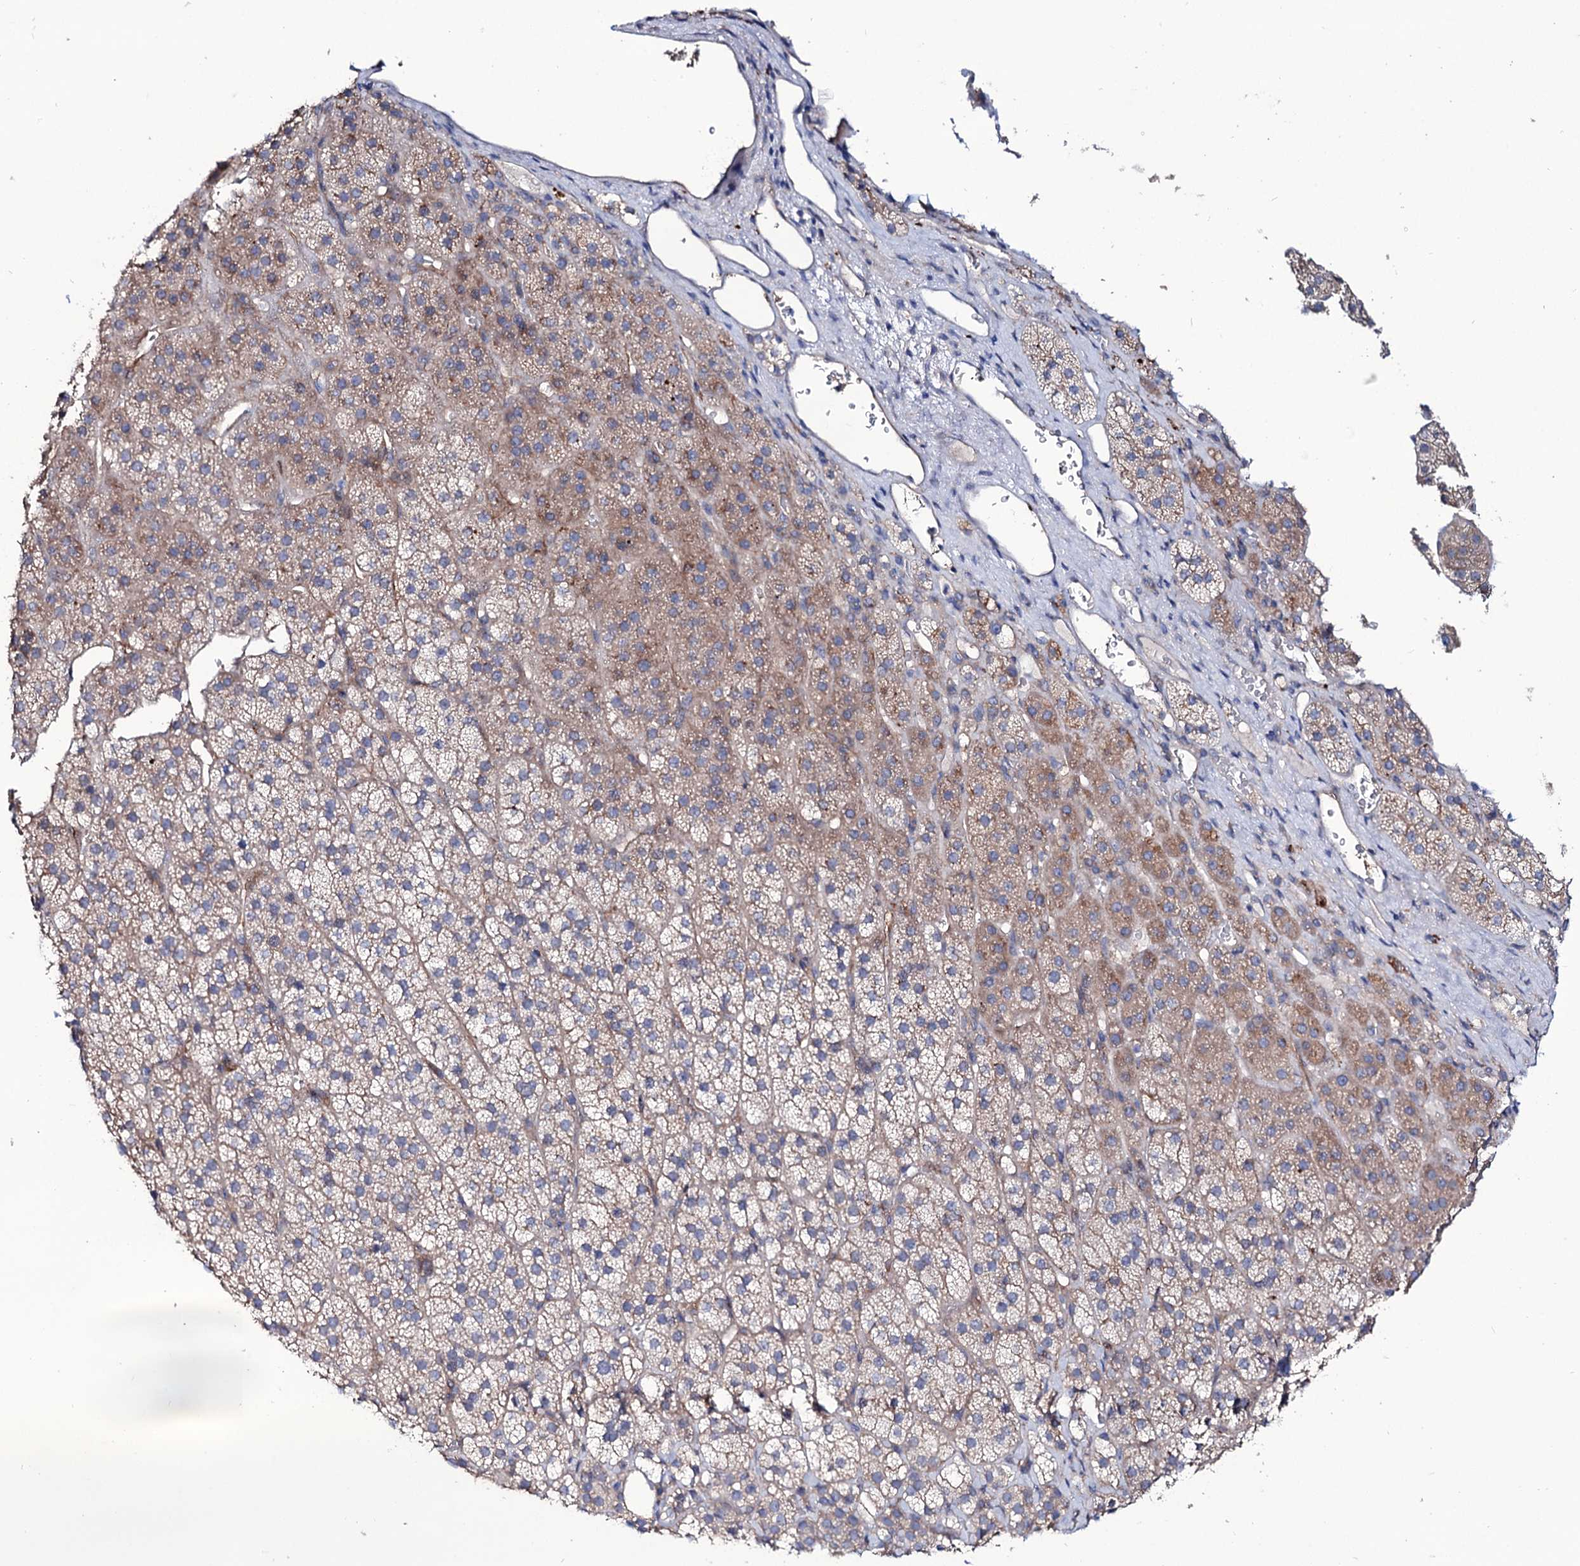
{"staining": {"intensity": "moderate", "quantity": "25%-75%", "location": "cytoplasmic/membranous"}, "tissue": "adrenal gland", "cell_type": "Glandular cells", "image_type": "normal", "snomed": [{"axis": "morphology", "description": "Normal tissue, NOS"}, {"axis": "topography", "description": "Adrenal gland"}], "caption": "About 25%-75% of glandular cells in normal adrenal gland reveal moderate cytoplasmic/membranous protein expression as visualized by brown immunohistochemical staining.", "gene": "SEC24A", "patient": {"sex": "female", "age": 44}}